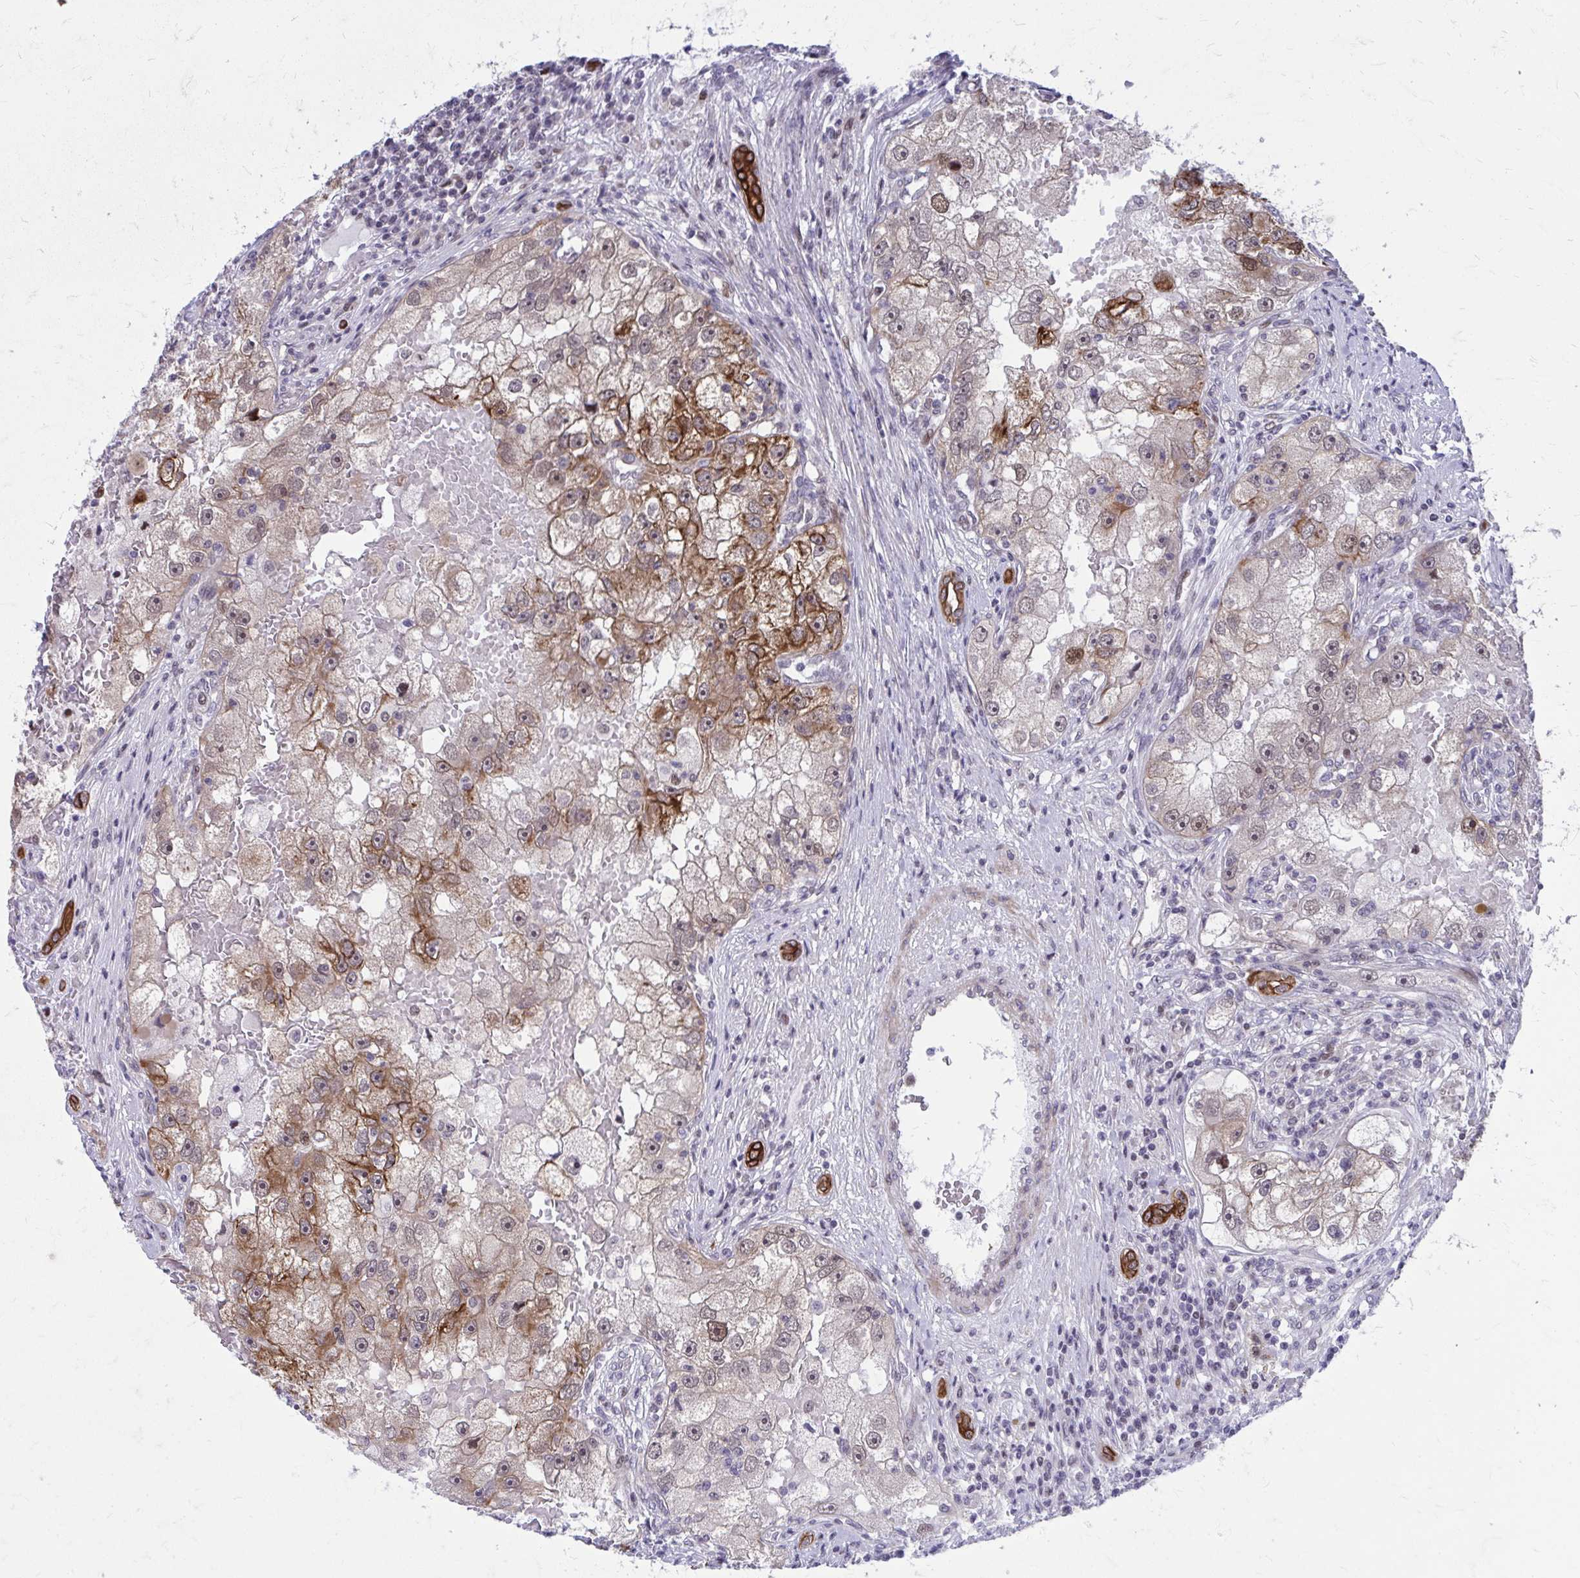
{"staining": {"intensity": "strong", "quantity": "25%-75%", "location": "cytoplasmic/membranous,nuclear"}, "tissue": "renal cancer", "cell_type": "Tumor cells", "image_type": "cancer", "snomed": [{"axis": "morphology", "description": "Adenocarcinoma, NOS"}, {"axis": "topography", "description": "Kidney"}], "caption": "Immunohistochemistry (IHC) of renal adenocarcinoma reveals high levels of strong cytoplasmic/membranous and nuclear staining in about 25%-75% of tumor cells.", "gene": "ANKRD30B", "patient": {"sex": "male", "age": 63}}